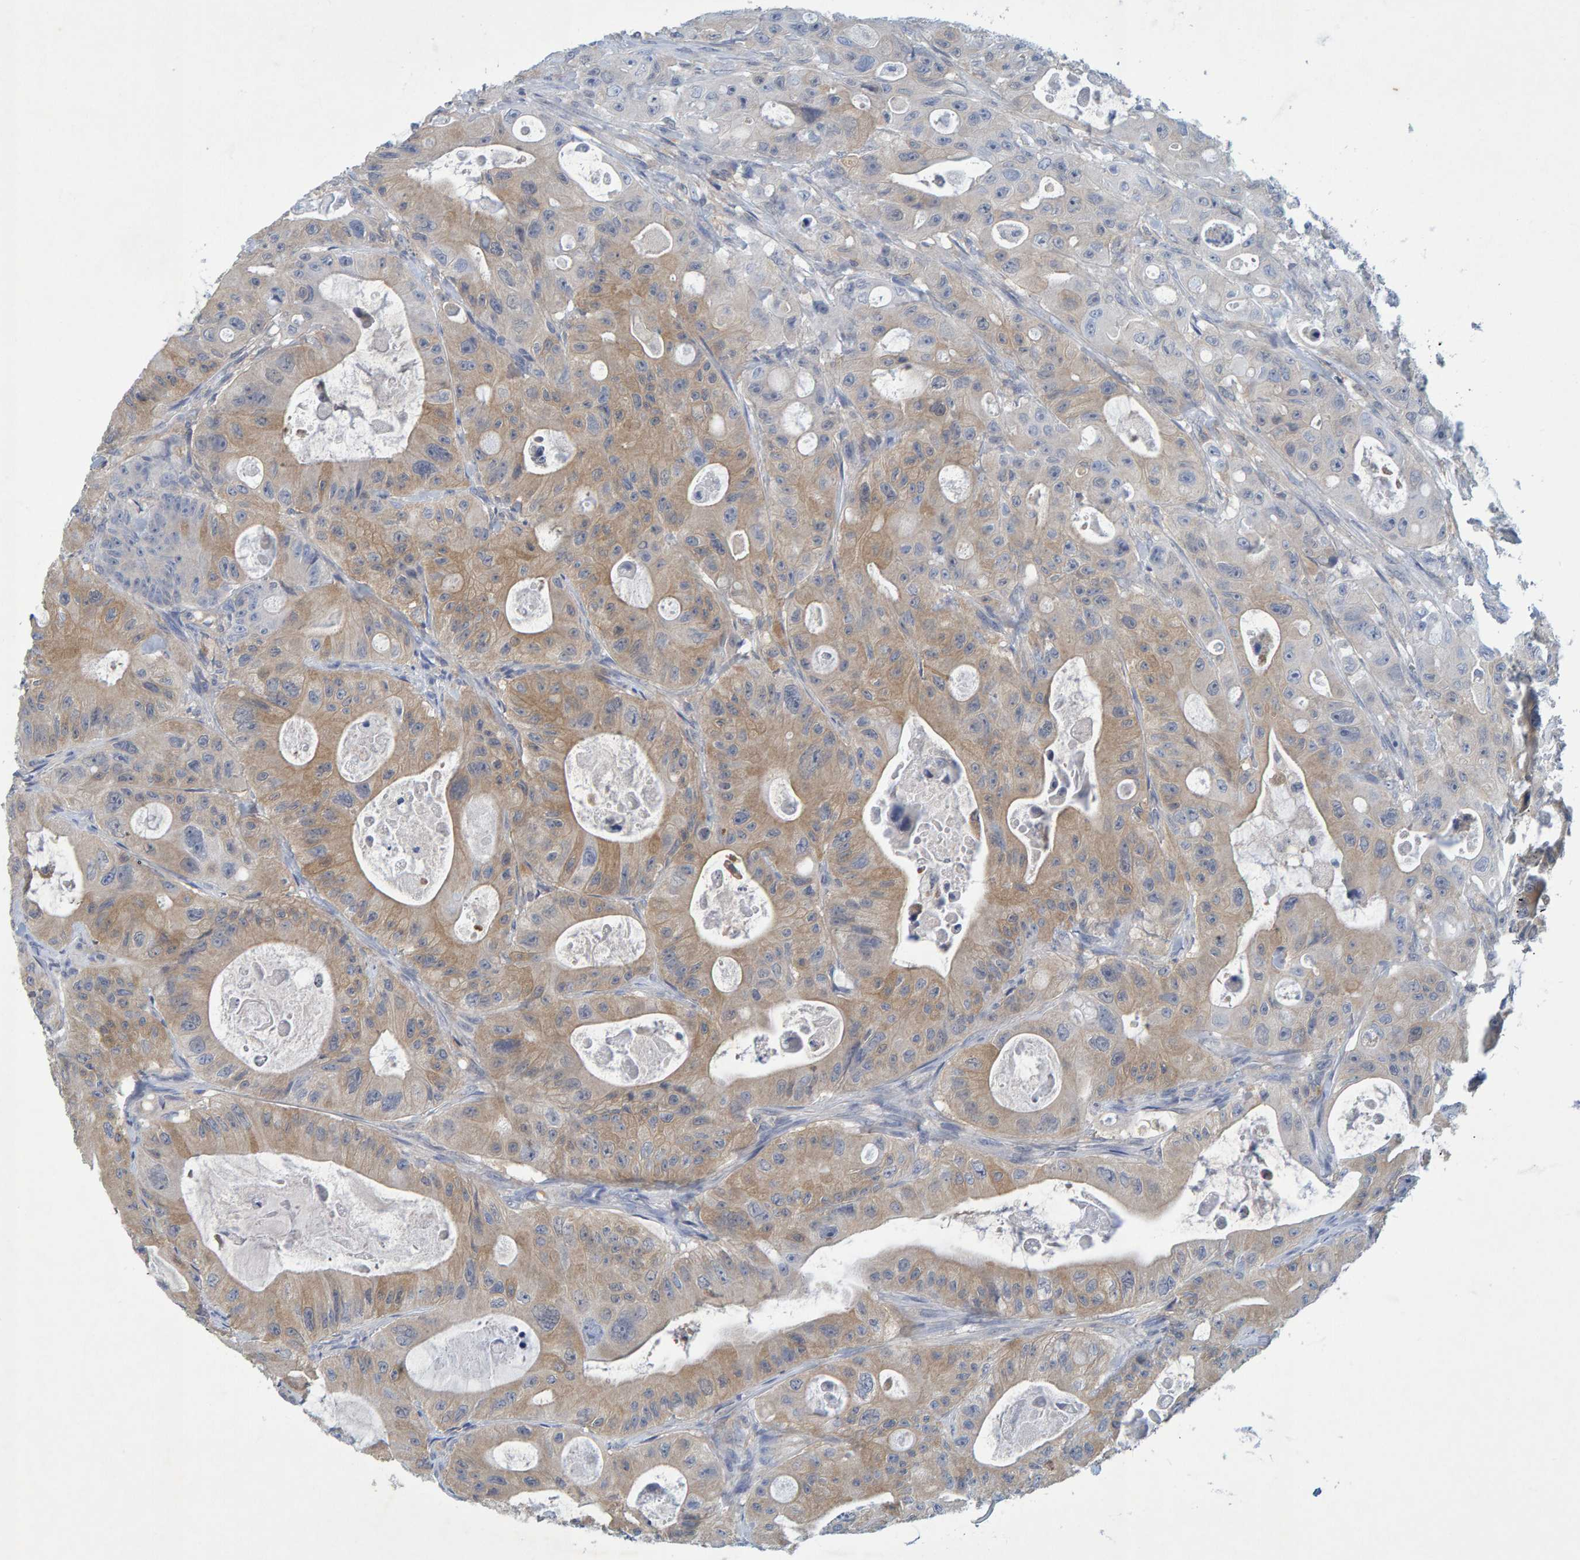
{"staining": {"intensity": "weak", "quantity": "25%-75%", "location": "cytoplasmic/membranous"}, "tissue": "colorectal cancer", "cell_type": "Tumor cells", "image_type": "cancer", "snomed": [{"axis": "morphology", "description": "Adenocarcinoma, NOS"}, {"axis": "topography", "description": "Colon"}], "caption": "IHC staining of colorectal cancer, which displays low levels of weak cytoplasmic/membranous positivity in about 25%-75% of tumor cells indicating weak cytoplasmic/membranous protein positivity. The staining was performed using DAB (3,3'-diaminobenzidine) (brown) for protein detection and nuclei were counterstained in hematoxylin (blue).", "gene": "ALAD", "patient": {"sex": "female", "age": 46}}